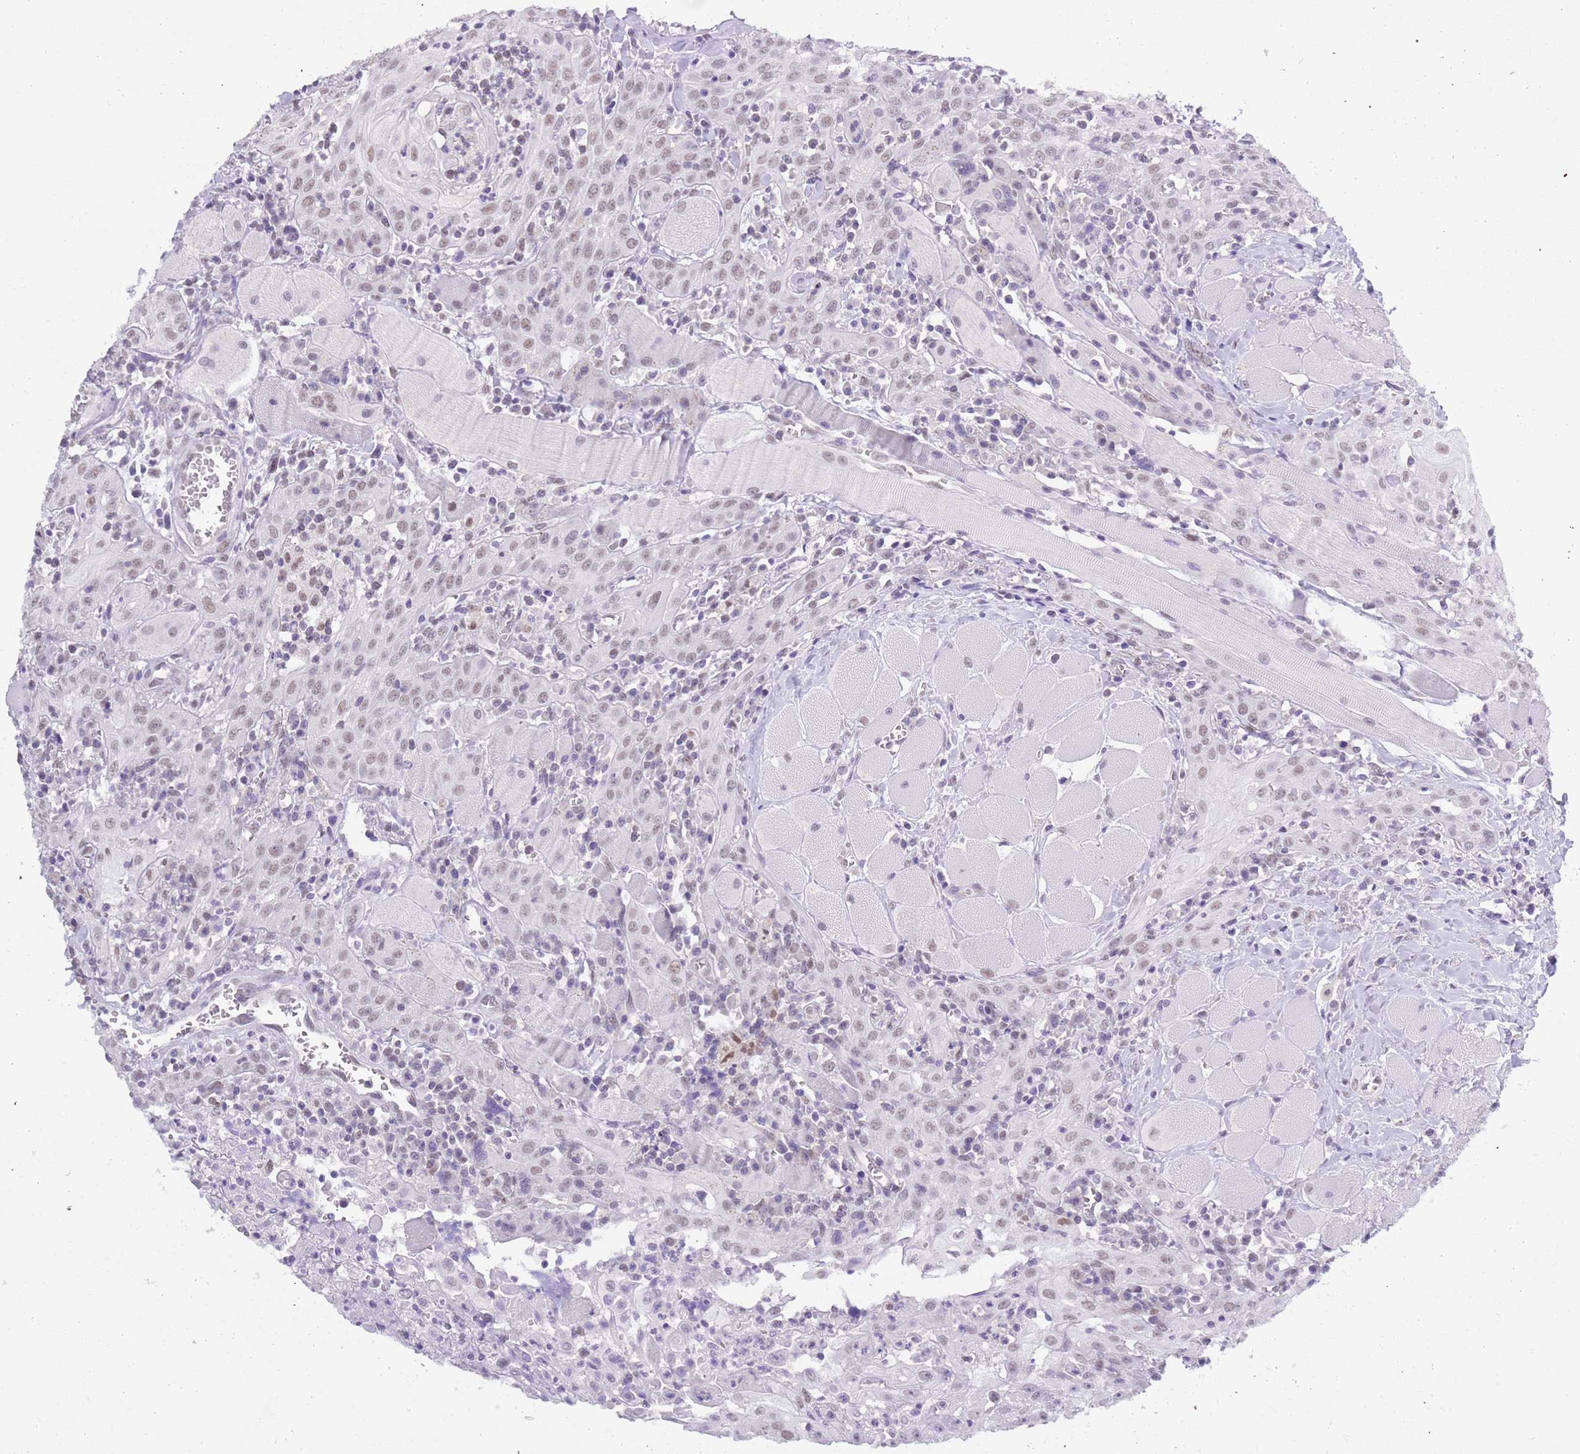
{"staining": {"intensity": "weak", "quantity": ">75%", "location": "nuclear"}, "tissue": "head and neck cancer", "cell_type": "Tumor cells", "image_type": "cancer", "snomed": [{"axis": "morphology", "description": "Squamous cell carcinoma, NOS"}, {"axis": "topography", "description": "Oral tissue"}, {"axis": "topography", "description": "Head-Neck"}], "caption": "Protein expression analysis of head and neck cancer shows weak nuclear staining in about >75% of tumor cells.", "gene": "SEPHS2", "patient": {"sex": "female", "age": 70}}